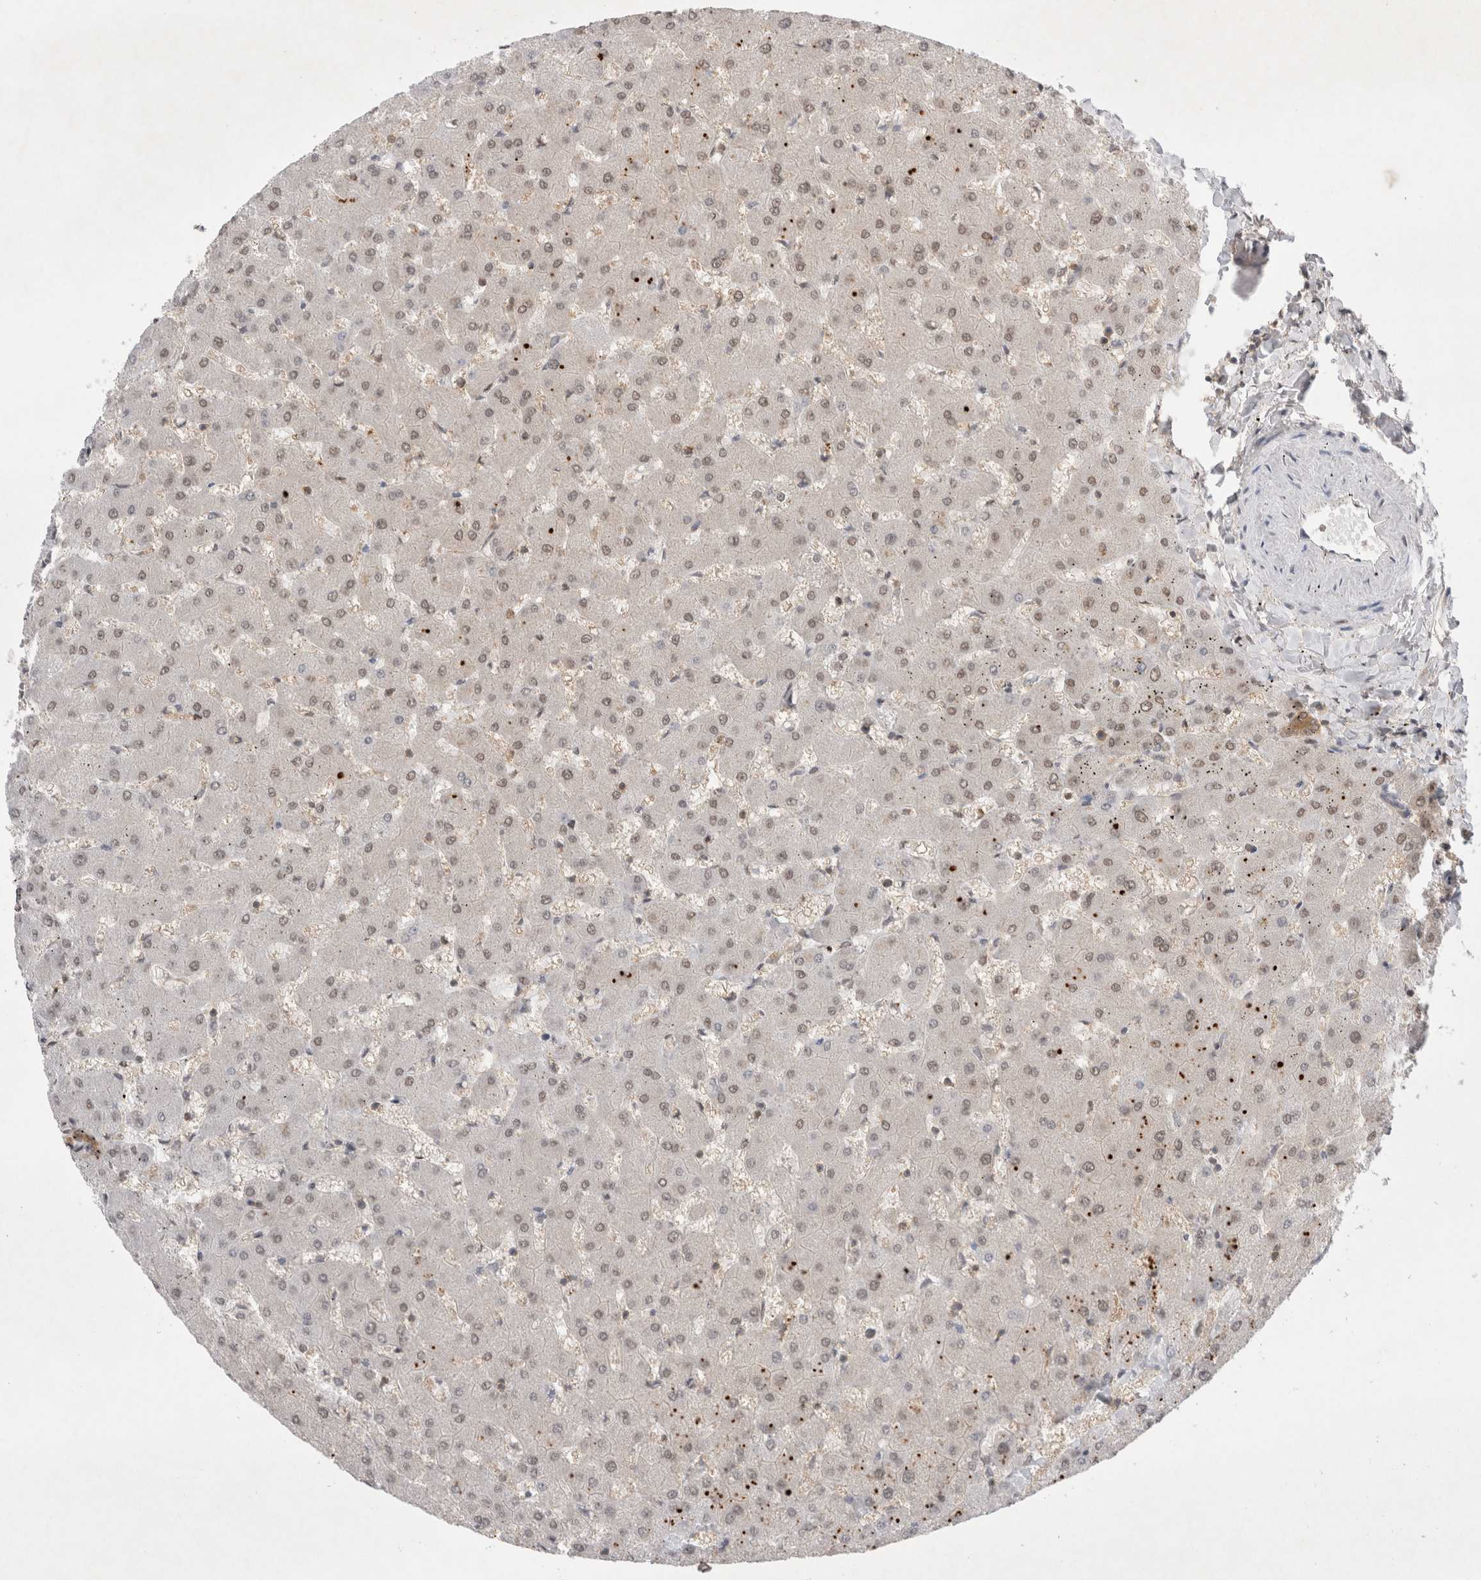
{"staining": {"intensity": "moderate", "quantity": ">75%", "location": "cytoplasmic/membranous"}, "tissue": "liver", "cell_type": "Cholangiocytes", "image_type": "normal", "snomed": [{"axis": "morphology", "description": "Normal tissue, NOS"}, {"axis": "topography", "description": "Liver"}], "caption": "This histopathology image shows immunohistochemistry (IHC) staining of unremarkable human liver, with medium moderate cytoplasmic/membranous staining in approximately >75% of cholangiocytes.", "gene": "WIPF2", "patient": {"sex": "female", "age": 63}}